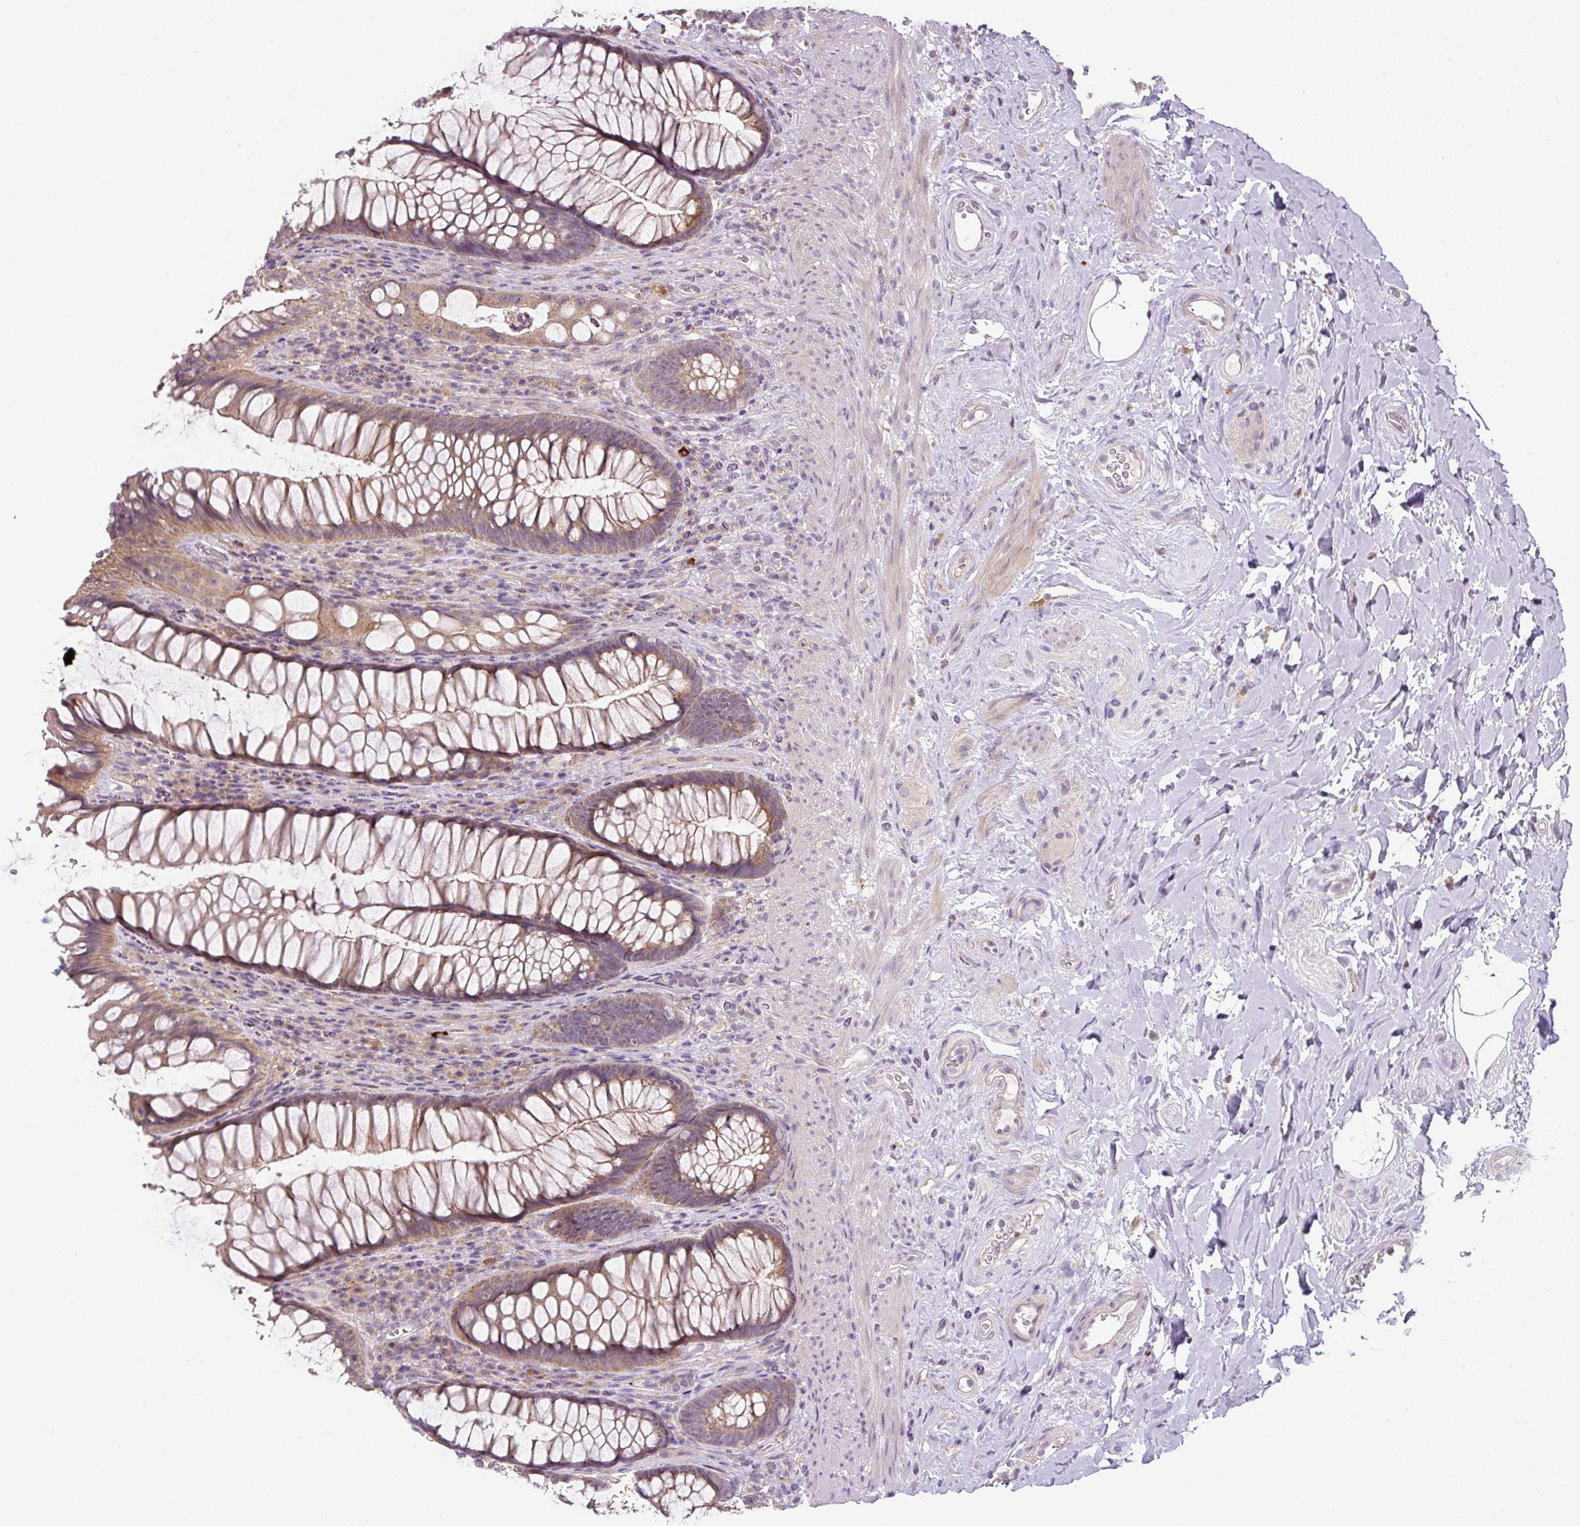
{"staining": {"intensity": "moderate", "quantity": ">75%", "location": "cytoplasmic/membranous"}, "tissue": "rectum", "cell_type": "Glandular cells", "image_type": "normal", "snomed": [{"axis": "morphology", "description": "Normal tissue, NOS"}, {"axis": "topography", "description": "Rectum"}], "caption": "A brown stain shows moderate cytoplasmic/membranous staining of a protein in glandular cells of benign human rectum.", "gene": "UBL3", "patient": {"sex": "male", "age": 53}}